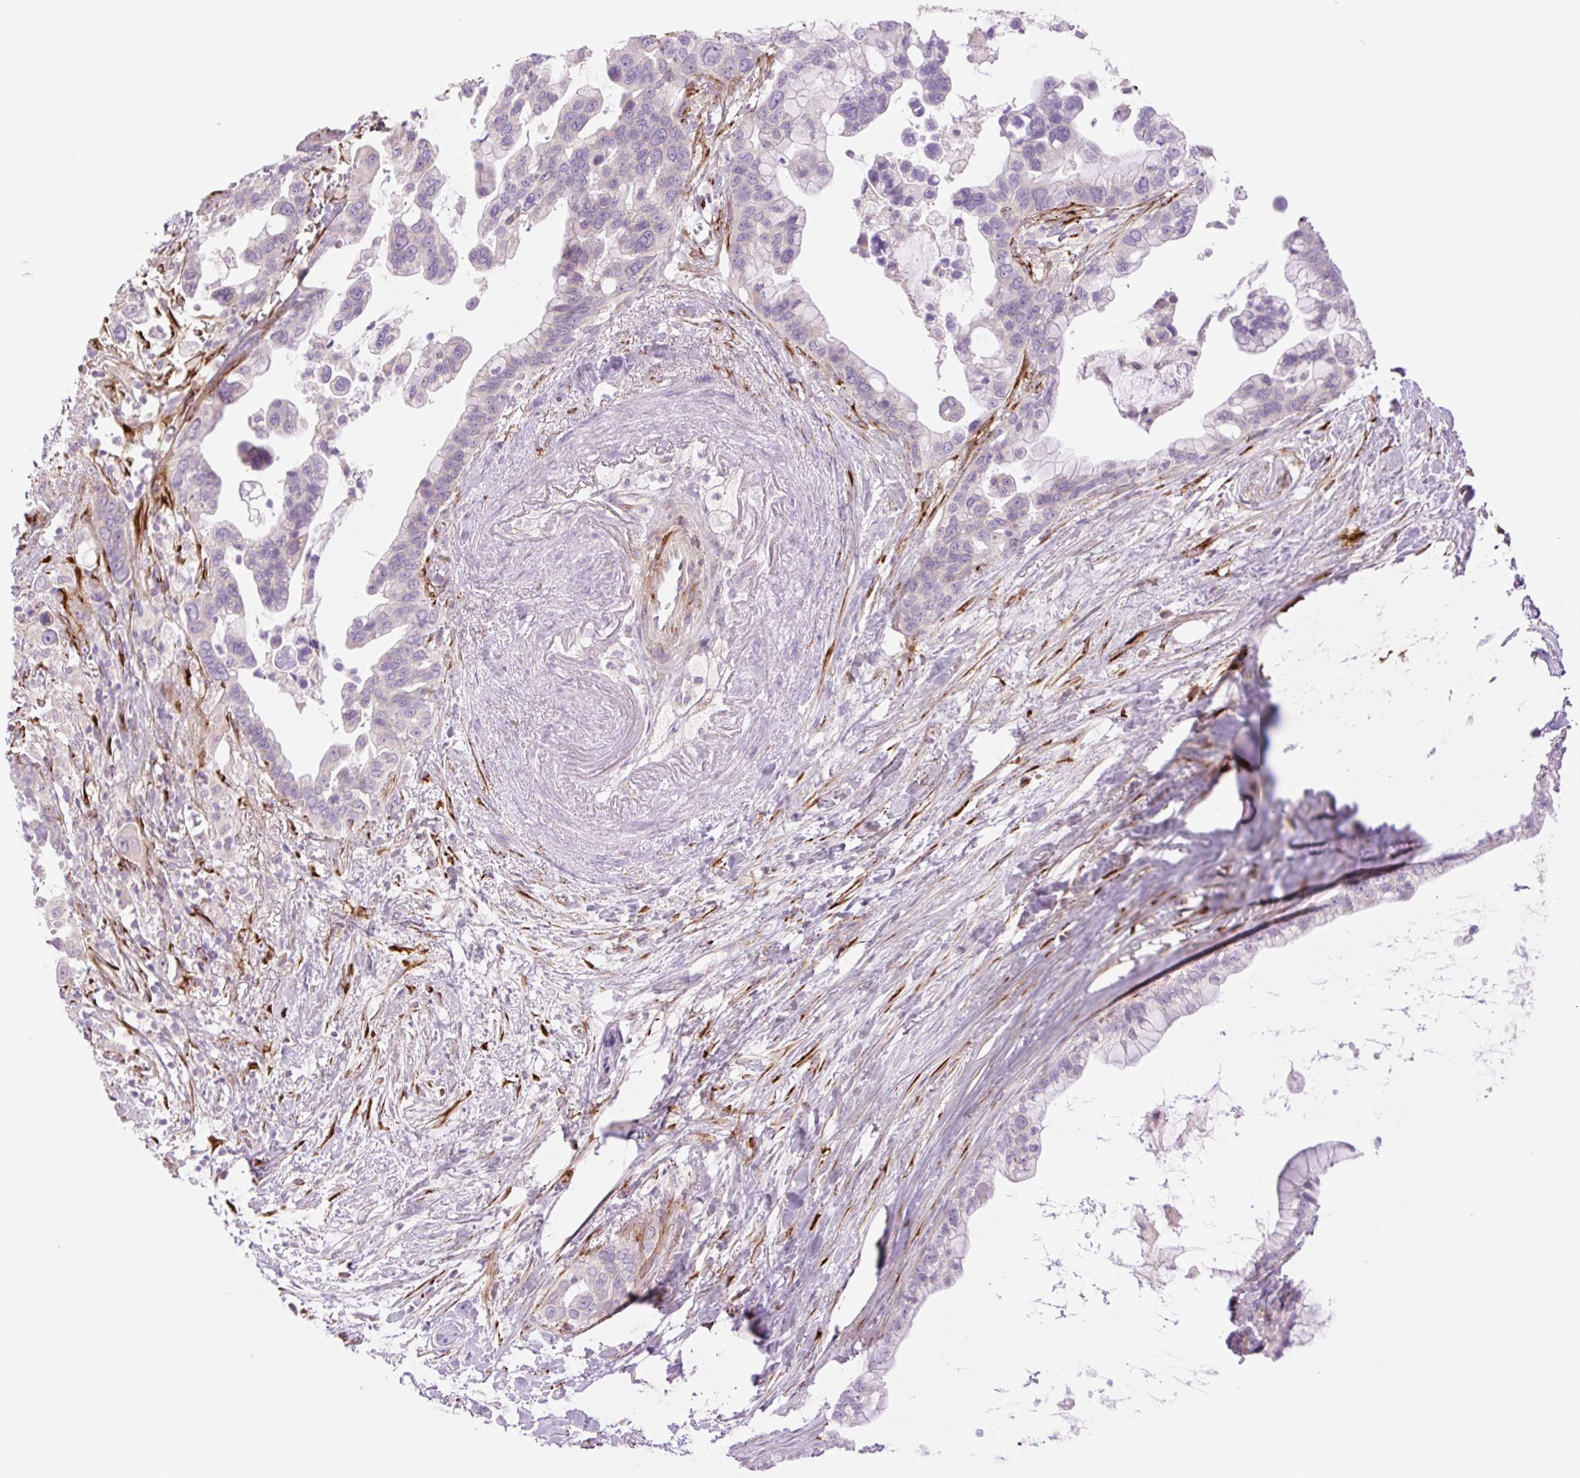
{"staining": {"intensity": "negative", "quantity": "none", "location": "none"}, "tissue": "pancreatic cancer", "cell_type": "Tumor cells", "image_type": "cancer", "snomed": [{"axis": "morphology", "description": "Adenocarcinoma, NOS"}, {"axis": "topography", "description": "Pancreas"}], "caption": "A high-resolution micrograph shows immunohistochemistry staining of adenocarcinoma (pancreatic), which exhibits no significant expression in tumor cells.", "gene": "COL5A1", "patient": {"sex": "female", "age": 83}}